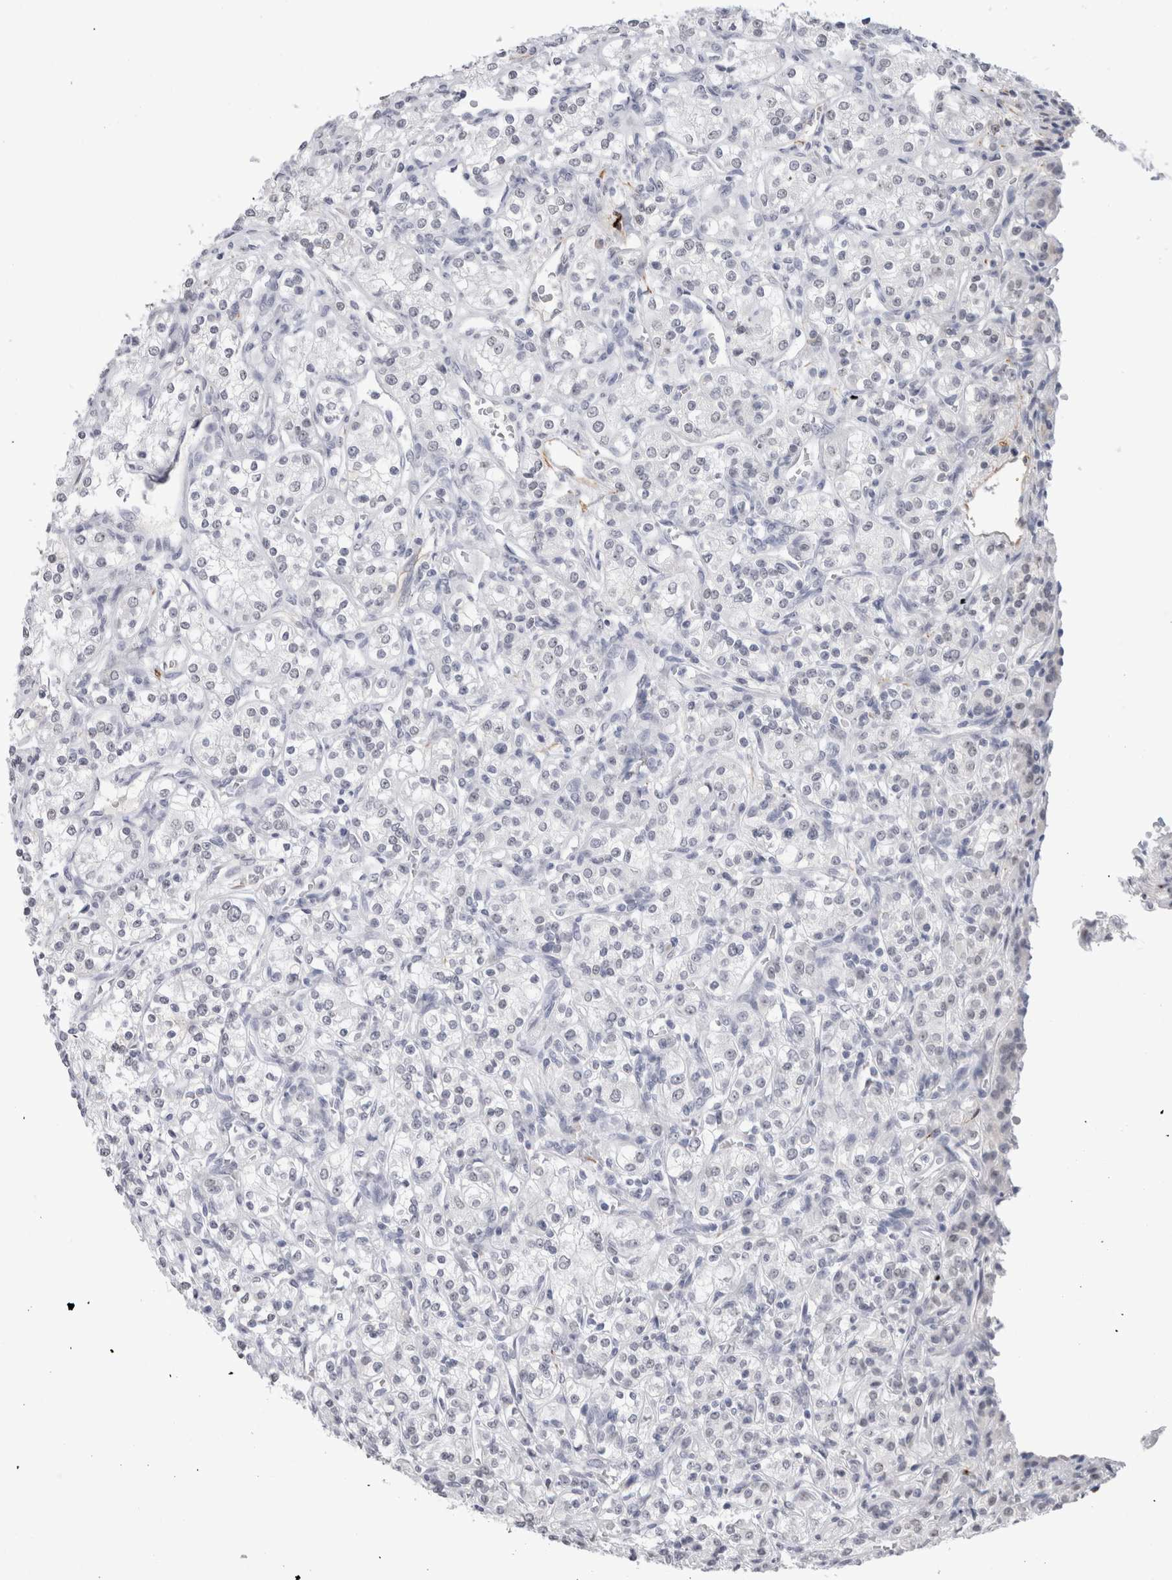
{"staining": {"intensity": "negative", "quantity": "none", "location": "none"}, "tissue": "renal cancer", "cell_type": "Tumor cells", "image_type": "cancer", "snomed": [{"axis": "morphology", "description": "Adenocarcinoma, NOS"}, {"axis": "topography", "description": "Kidney"}], "caption": "This is a micrograph of immunohistochemistry (IHC) staining of renal cancer (adenocarcinoma), which shows no staining in tumor cells. Nuclei are stained in blue.", "gene": "CADM3", "patient": {"sex": "male", "age": 77}}